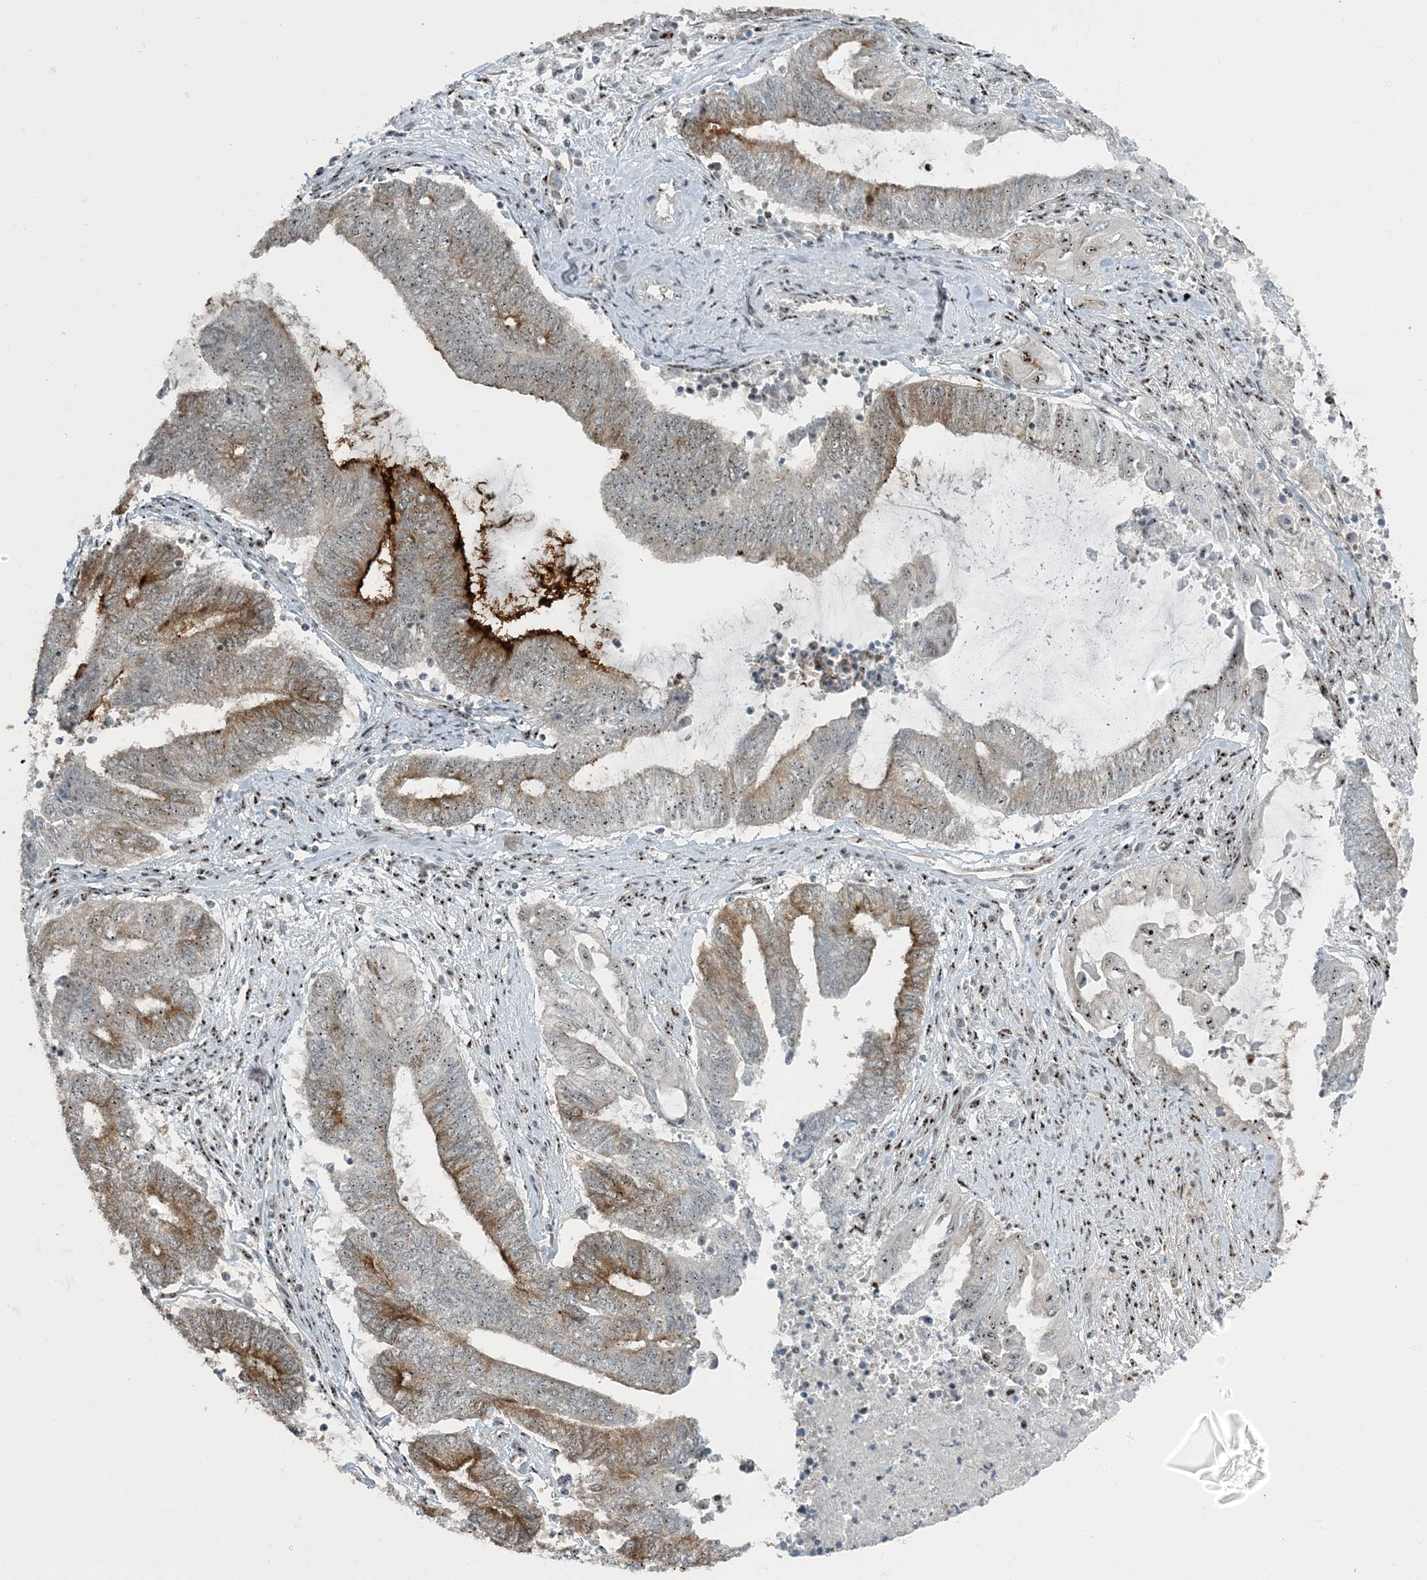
{"staining": {"intensity": "moderate", "quantity": ">75%", "location": "cytoplasmic/membranous,nuclear"}, "tissue": "endometrial cancer", "cell_type": "Tumor cells", "image_type": "cancer", "snomed": [{"axis": "morphology", "description": "Adenocarcinoma, NOS"}, {"axis": "topography", "description": "Uterus"}, {"axis": "topography", "description": "Endometrium"}], "caption": "A micrograph of human endometrial cancer stained for a protein reveals moderate cytoplasmic/membranous and nuclear brown staining in tumor cells.", "gene": "MBD1", "patient": {"sex": "female", "age": 70}}